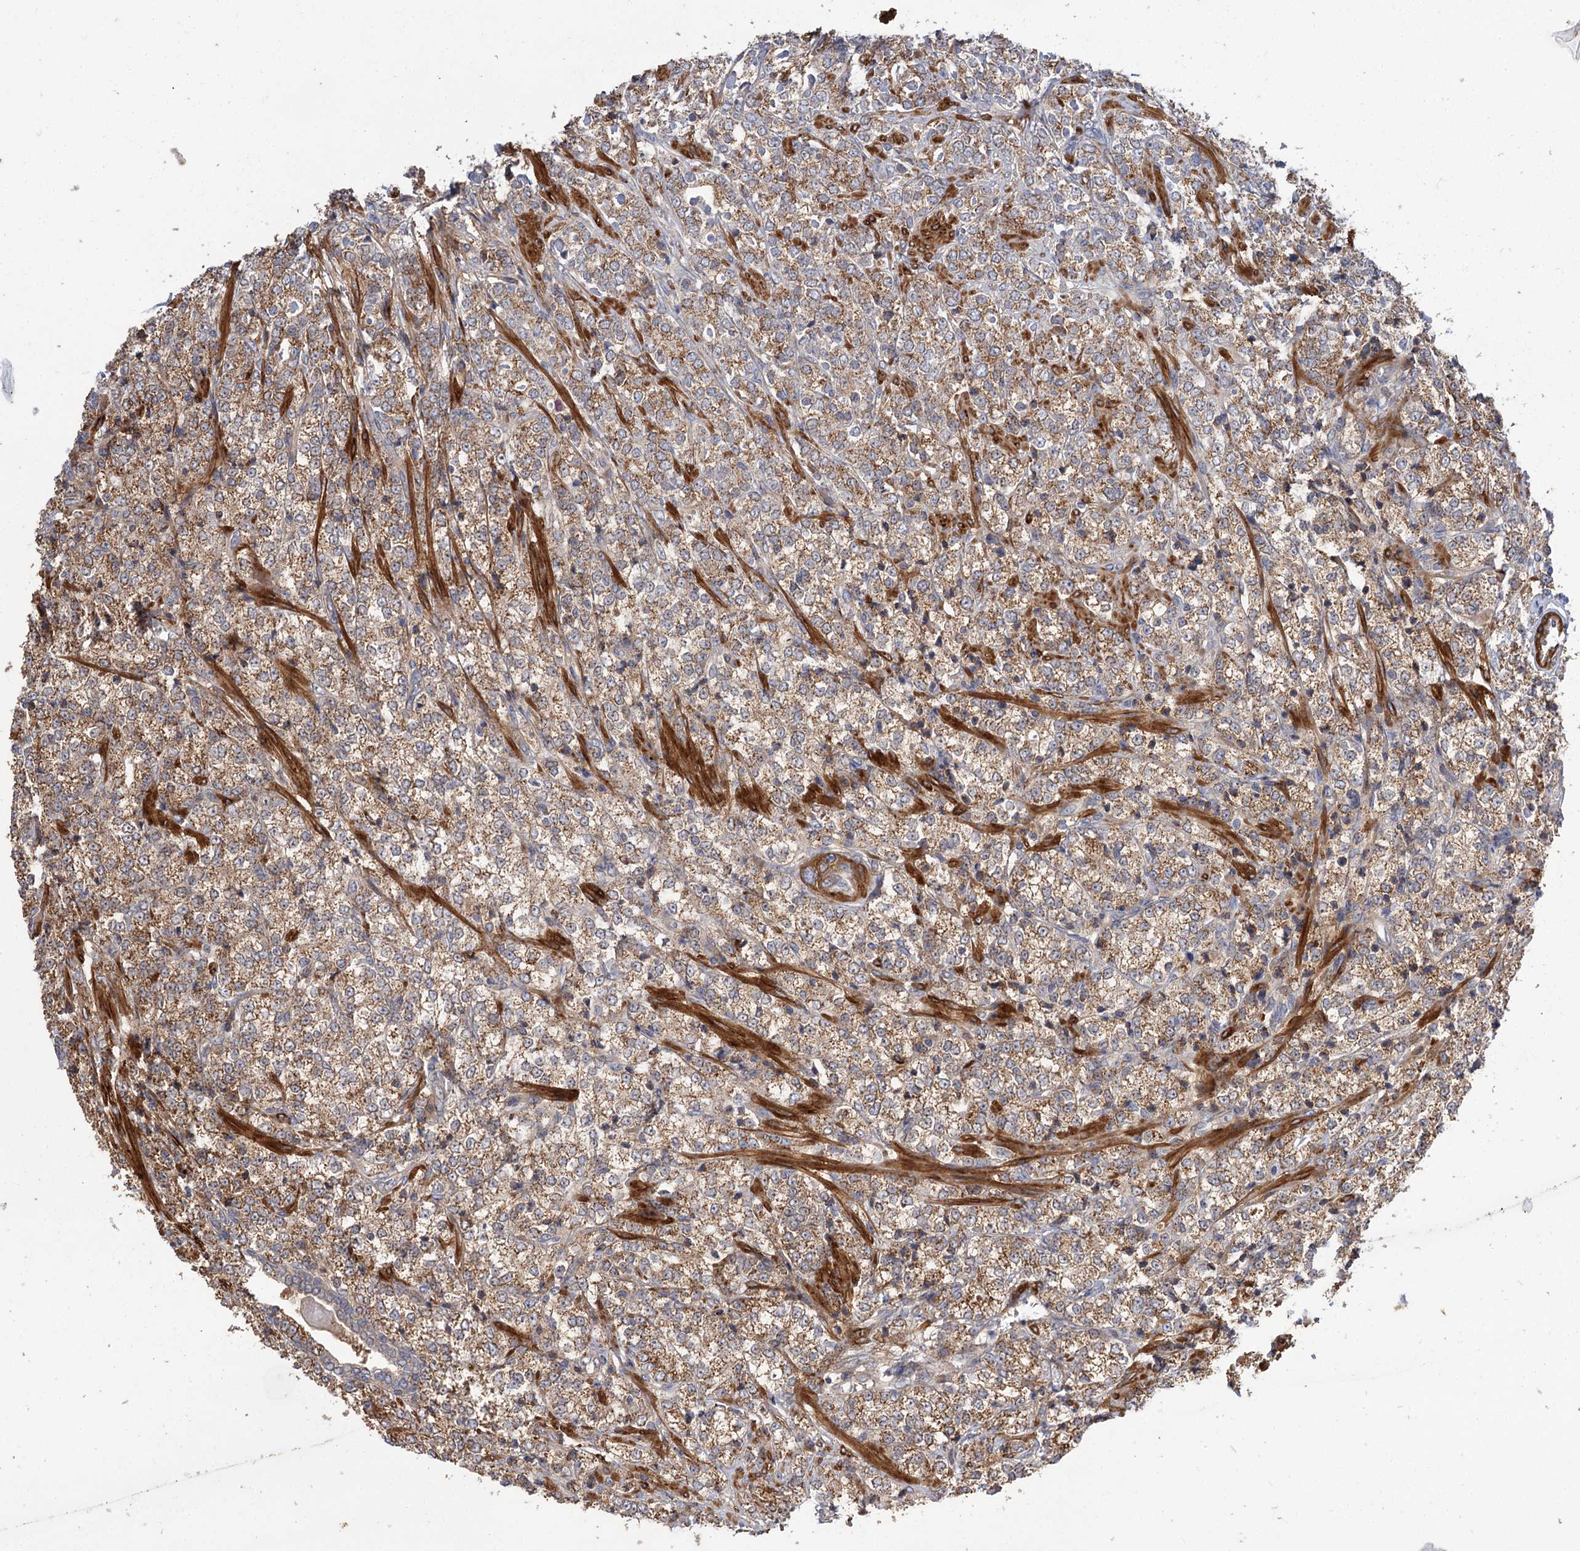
{"staining": {"intensity": "moderate", "quantity": ">75%", "location": "cytoplasmic/membranous"}, "tissue": "prostate cancer", "cell_type": "Tumor cells", "image_type": "cancer", "snomed": [{"axis": "morphology", "description": "Adenocarcinoma, High grade"}, {"axis": "topography", "description": "Prostate"}], "caption": "The histopathology image demonstrates a brown stain indicating the presence of a protein in the cytoplasmic/membranous of tumor cells in prostate cancer. Ihc stains the protein in brown and the nuclei are stained blue.", "gene": "FBXW8", "patient": {"sex": "male", "age": 69}}